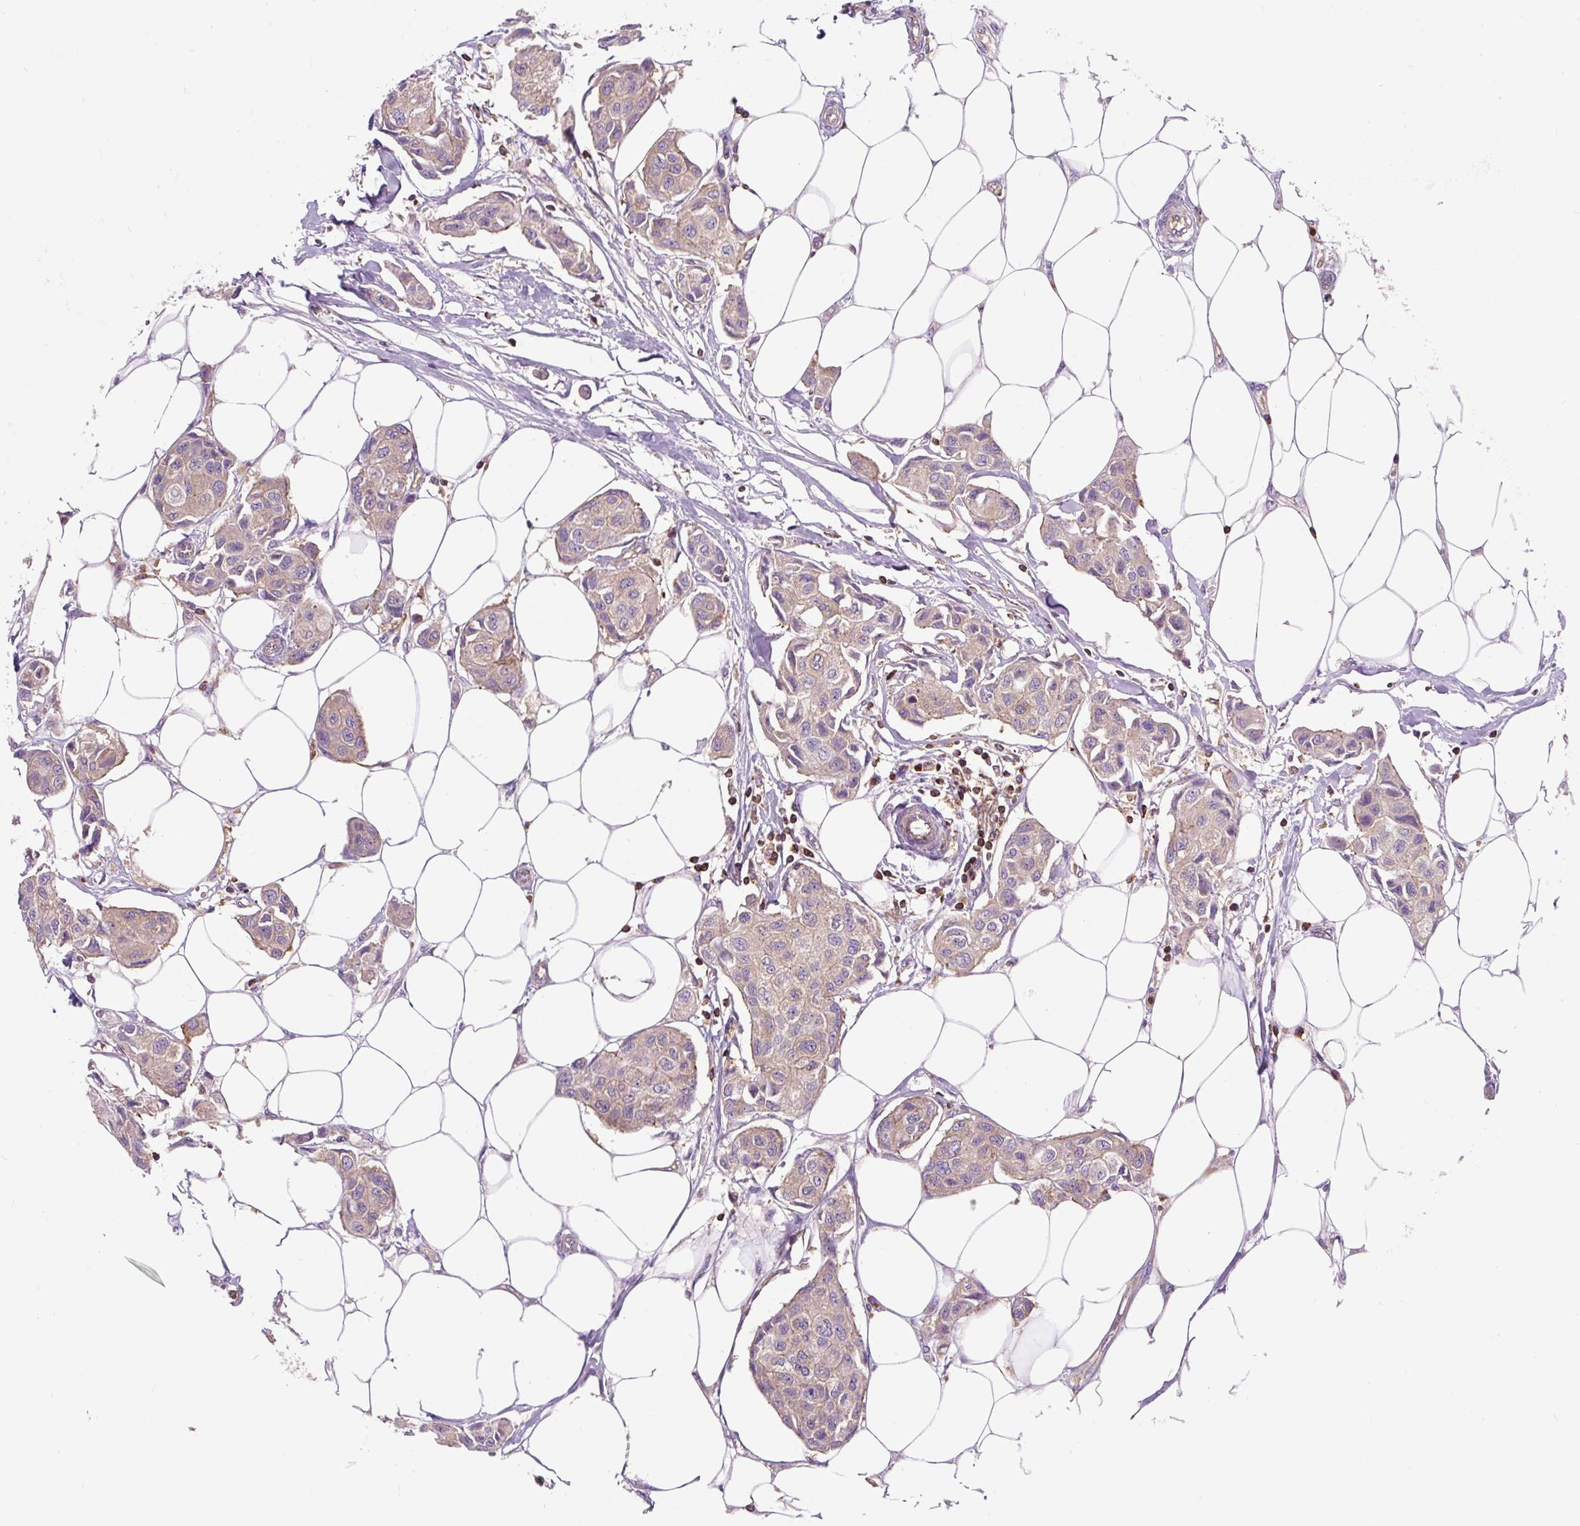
{"staining": {"intensity": "weak", "quantity": ">75%", "location": "cytoplasmic/membranous"}, "tissue": "breast cancer", "cell_type": "Tumor cells", "image_type": "cancer", "snomed": [{"axis": "morphology", "description": "Duct carcinoma"}, {"axis": "topography", "description": "Breast"}, {"axis": "topography", "description": "Lymph node"}], "caption": "An image of infiltrating ductal carcinoma (breast) stained for a protein displays weak cytoplasmic/membranous brown staining in tumor cells. (IHC, brightfield microscopy, high magnification).", "gene": "CISD3", "patient": {"sex": "female", "age": 80}}